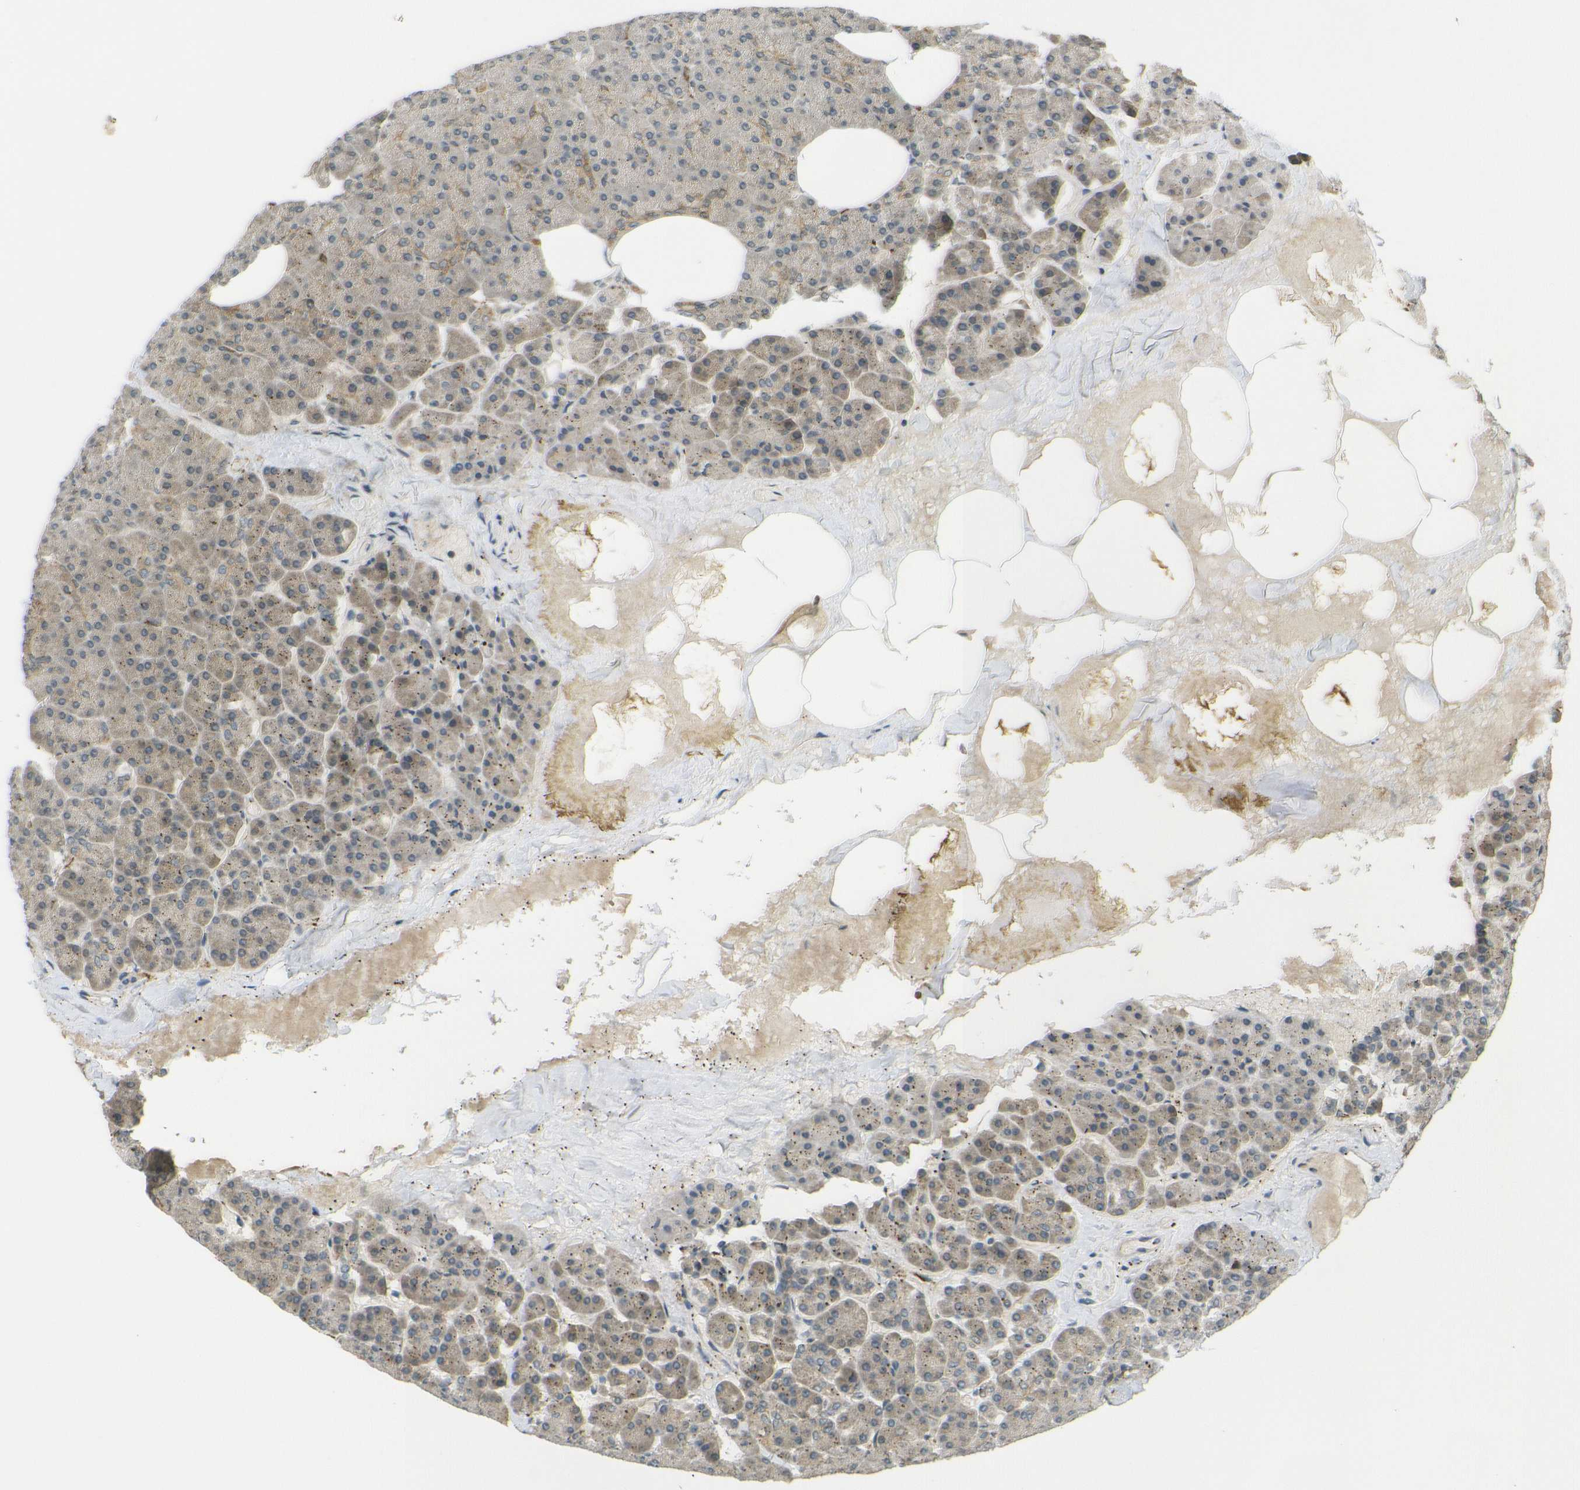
{"staining": {"intensity": "moderate", "quantity": "<25%", "location": "cytoplasmic/membranous"}, "tissue": "pancreas", "cell_type": "Exocrine glandular cells", "image_type": "normal", "snomed": [{"axis": "morphology", "description": "Normal tissue, NOS"}, {"axis": "topography", "description": "Pancreas"}], "caption": "An image showing moderate cytoplasmic/membranous expression in about <25% of exocrine glandular cells in benign pancreas, as visualized by brown immunohistochemical staining.", "gene": "DAB2", "patient": {"sex": "female", "age": 35}}